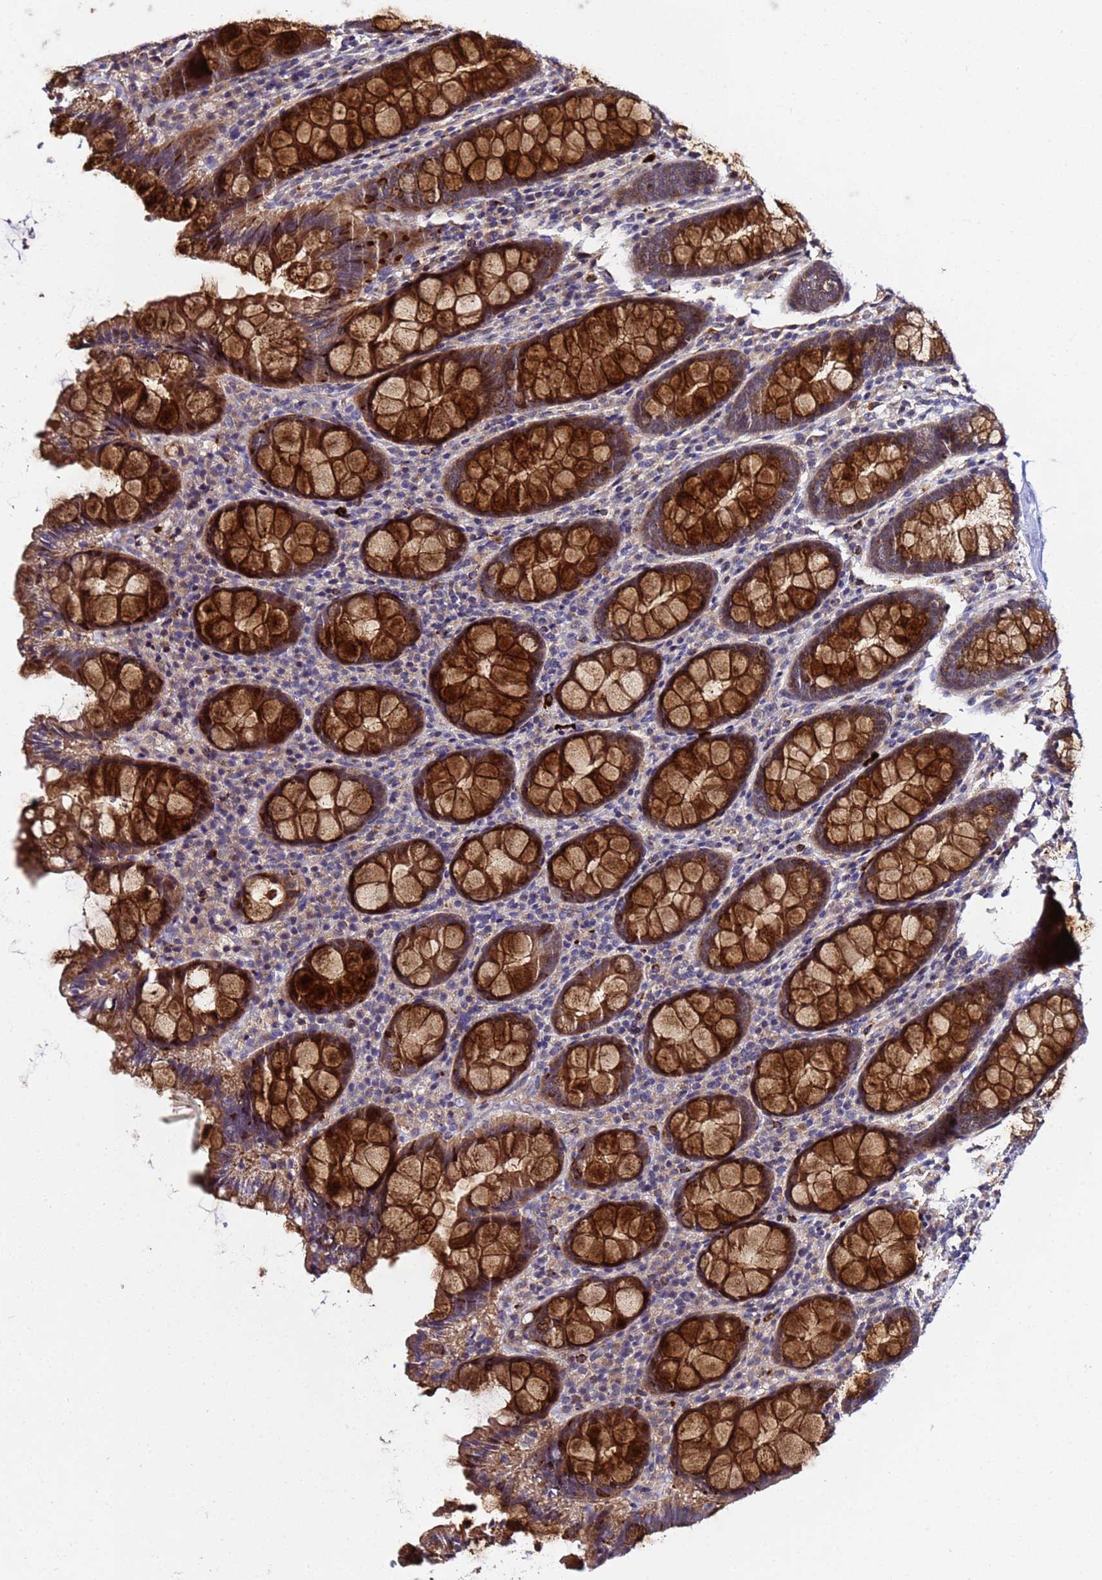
{"staining": {"intensity": "moderate", "quantity": ">75%", "location": "cytoplasmic/membranous"}, "tissue": "colon", "cell_type": "Endothelial cells", "image_type": "normal", "snomed": [{"axis": "morphology", "description": "Normal tissue, NOS"}, {"axis": "topography", "description": "Colon"}], "caption": "Immunohistochemistry (IHC) histopathology image of benign human colon stained for a protein (brown), which shows medium levels of moderate cytoplasmic/membranous staining in approximately >75% of endothelial cells.", "gene": "PLXDC2", "patient": {"sex": "female", "age": 79}}